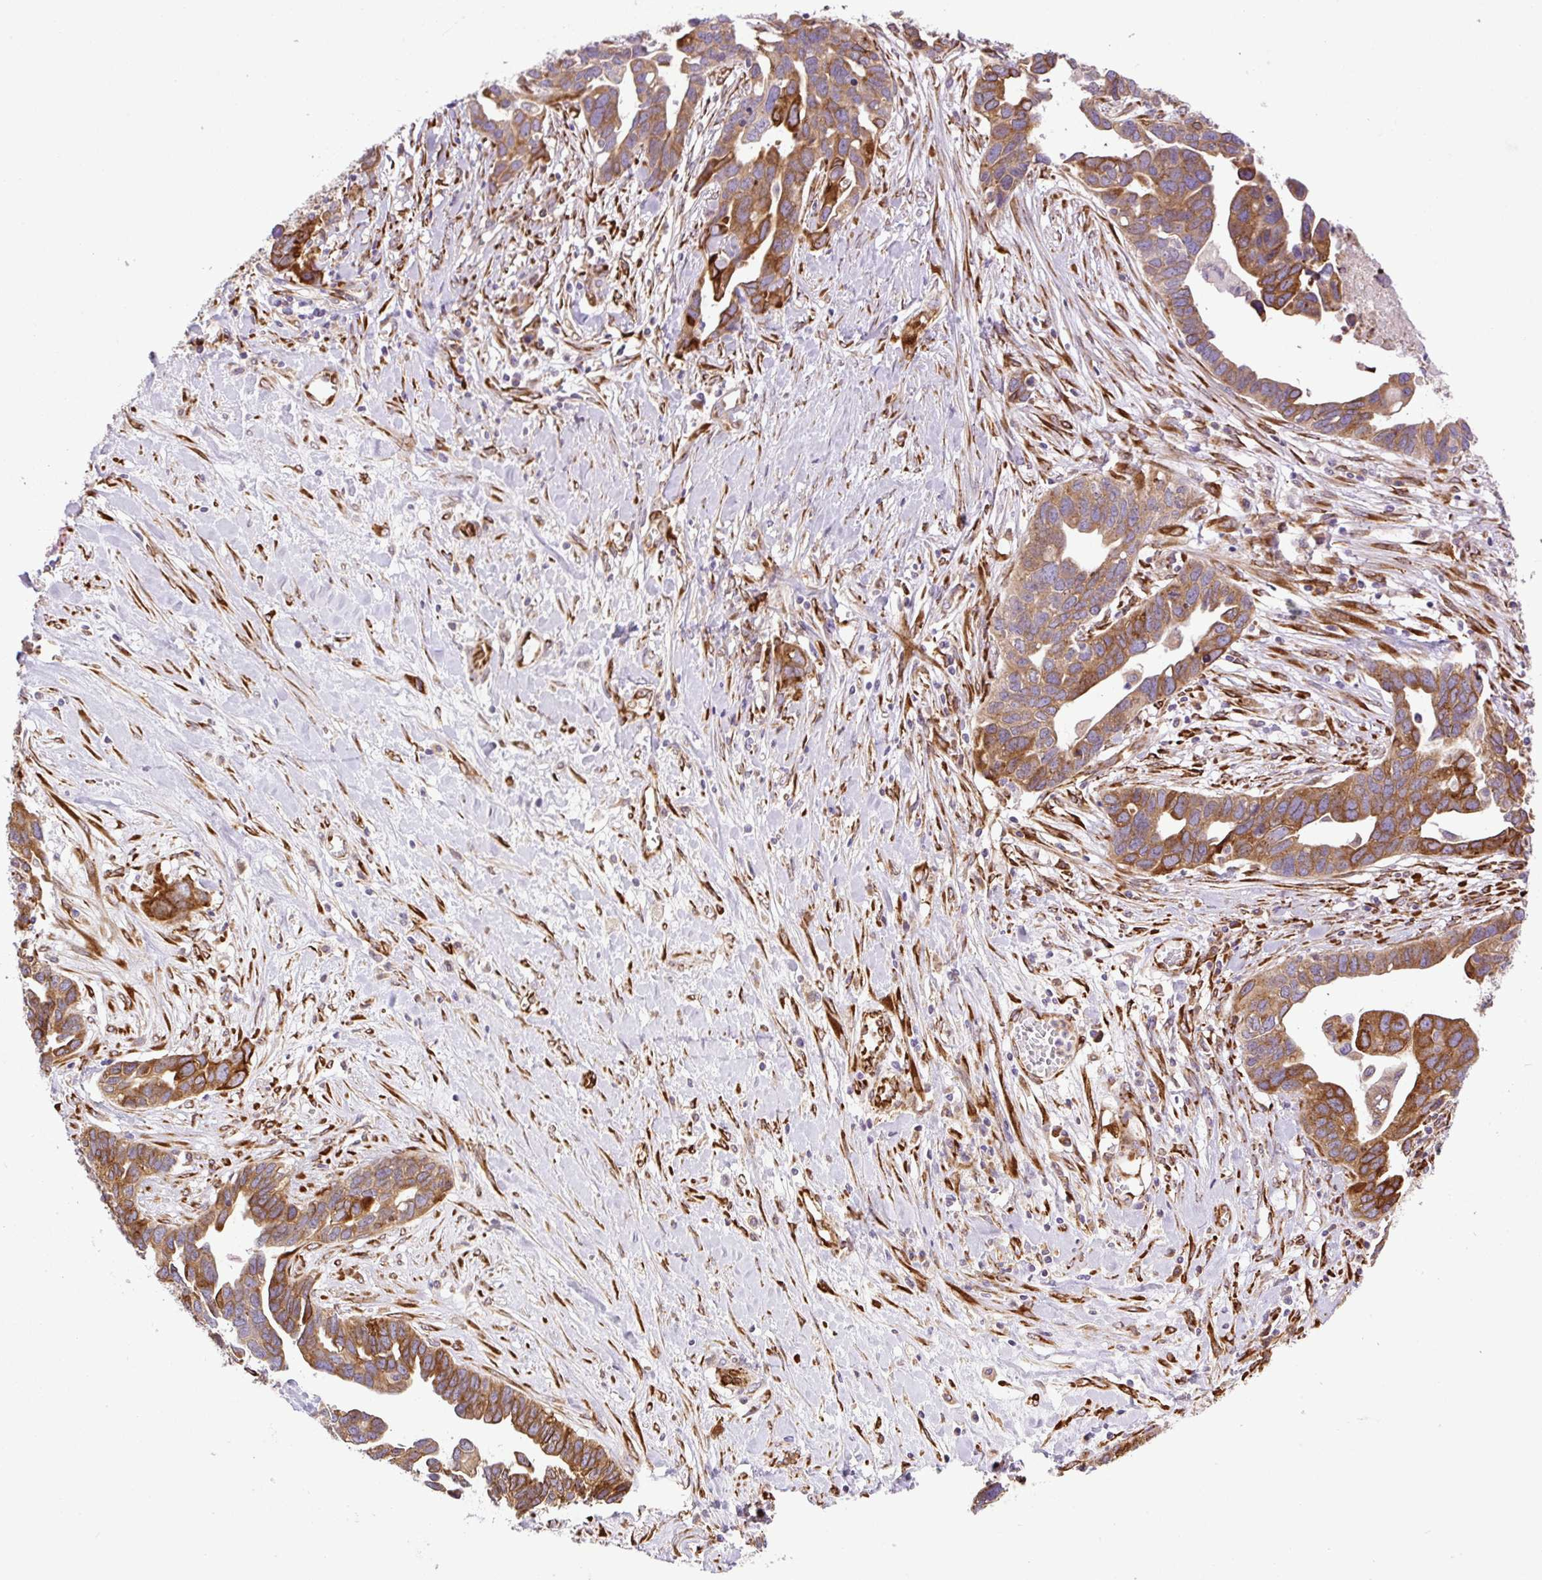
{"staining": {"intensity": "moderate", "quantity": ">75%", "location": "cytoplasmic/membranous"}, "tissue": "ovarian cancer", "cell_type": "Tumor cells", "image_type": "cancer", "snomed": [{"axis": "morphology", "description": "Cystadenocarcinoma, serous, NOS"}, {"axis": "topography", "description": "Ovary"}], "caption": "The histopathology image exhibits a brown stain indicating the presence of a protein in the cytoplasmic/membranous of tumor cells in ovarian serous cystadenocarcinoma.", "gene": "RAB30", "patient": {"sex": "female", "age": 54}}